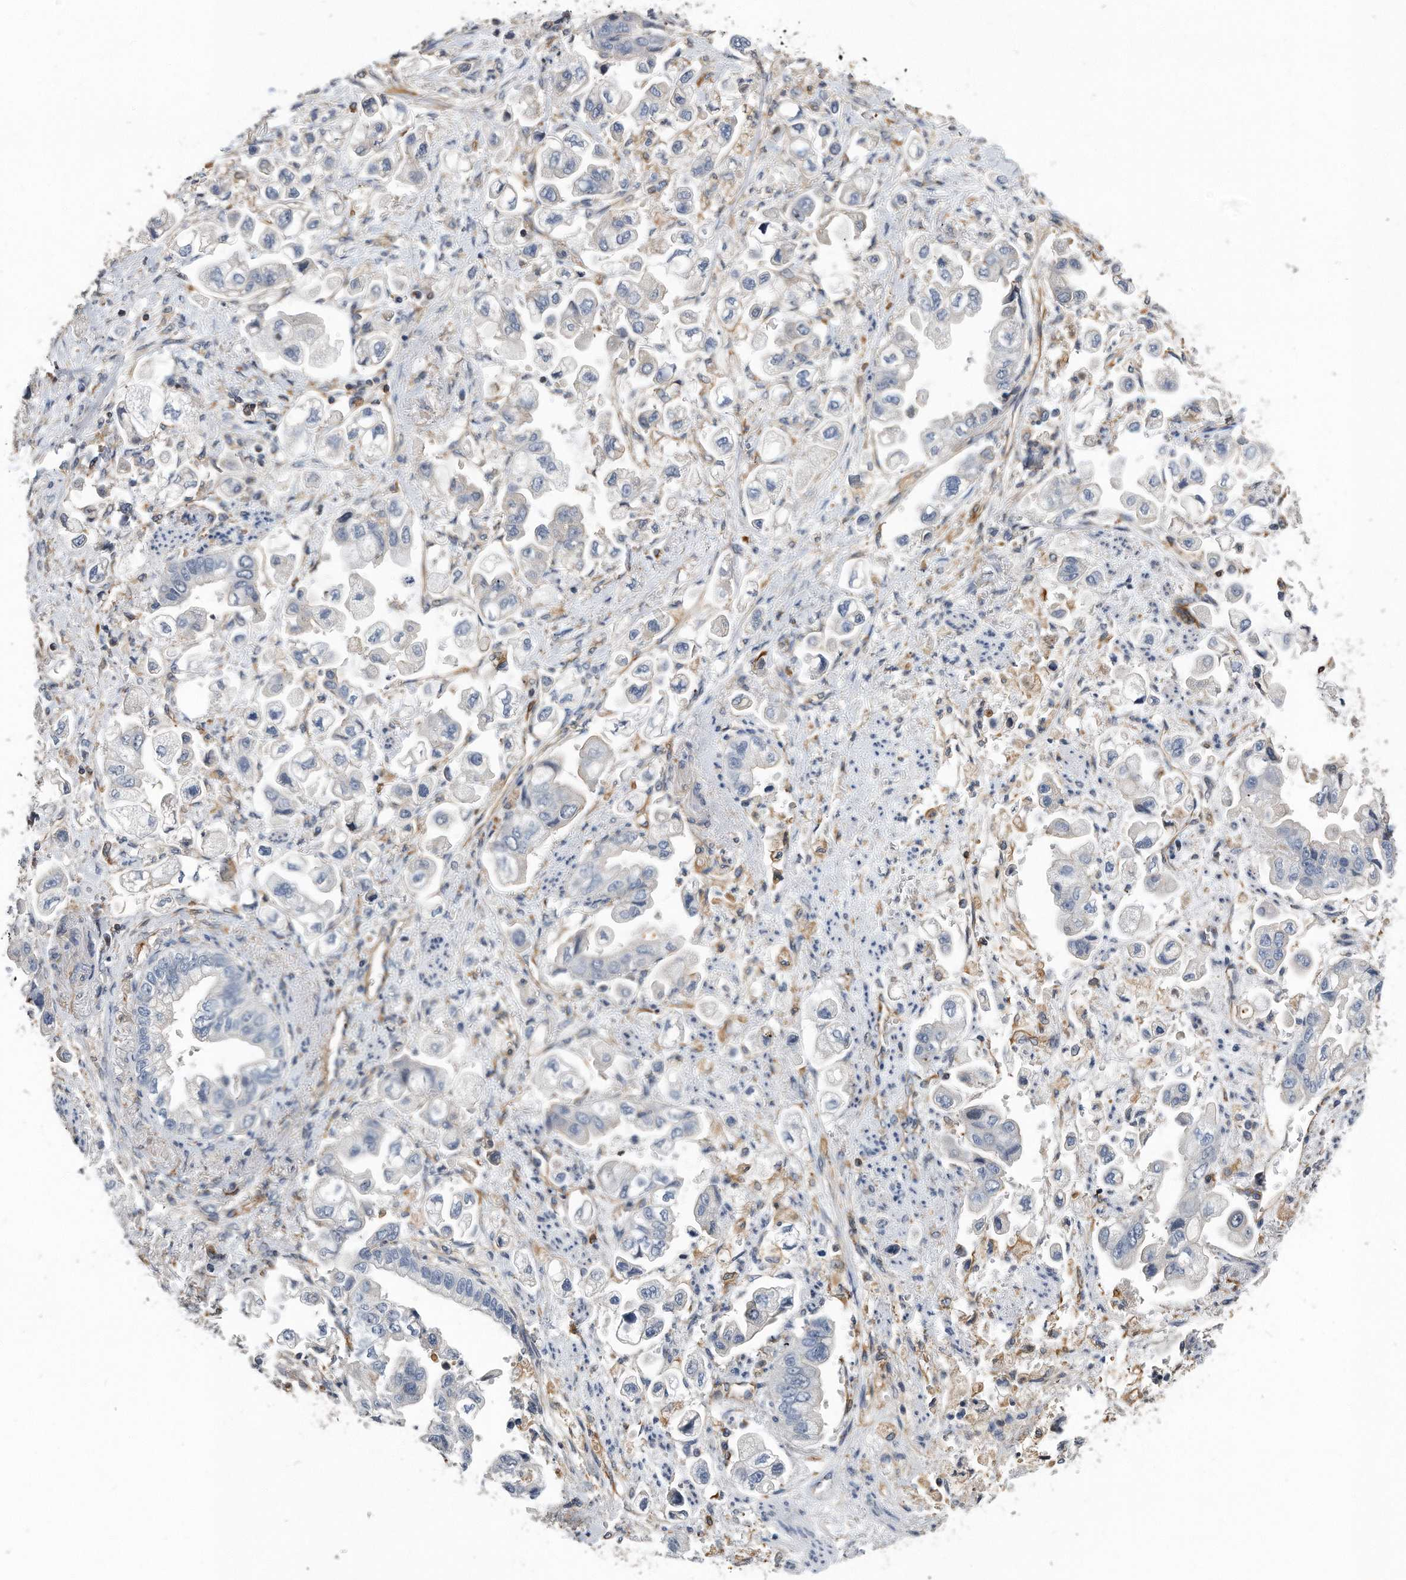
{"staining": {"intensity": "negative", "quantity": "none", "location": "none"}, "tissue": "stomach cancer", "cell_type": "Tumor cells", "image_type": "cancer", "snomed": [{"axis": "morphology", "description": "Adenocarcinoma, NOS"}, {"axis": "topography", "description": "Stomach"}], "caption": "The IHC image has no significant staining in tumor cells of stomach cancer (adenocarcinoma) tissue.", "gene": "GPC1", "patient": {"sex": "male", "age": 62}}